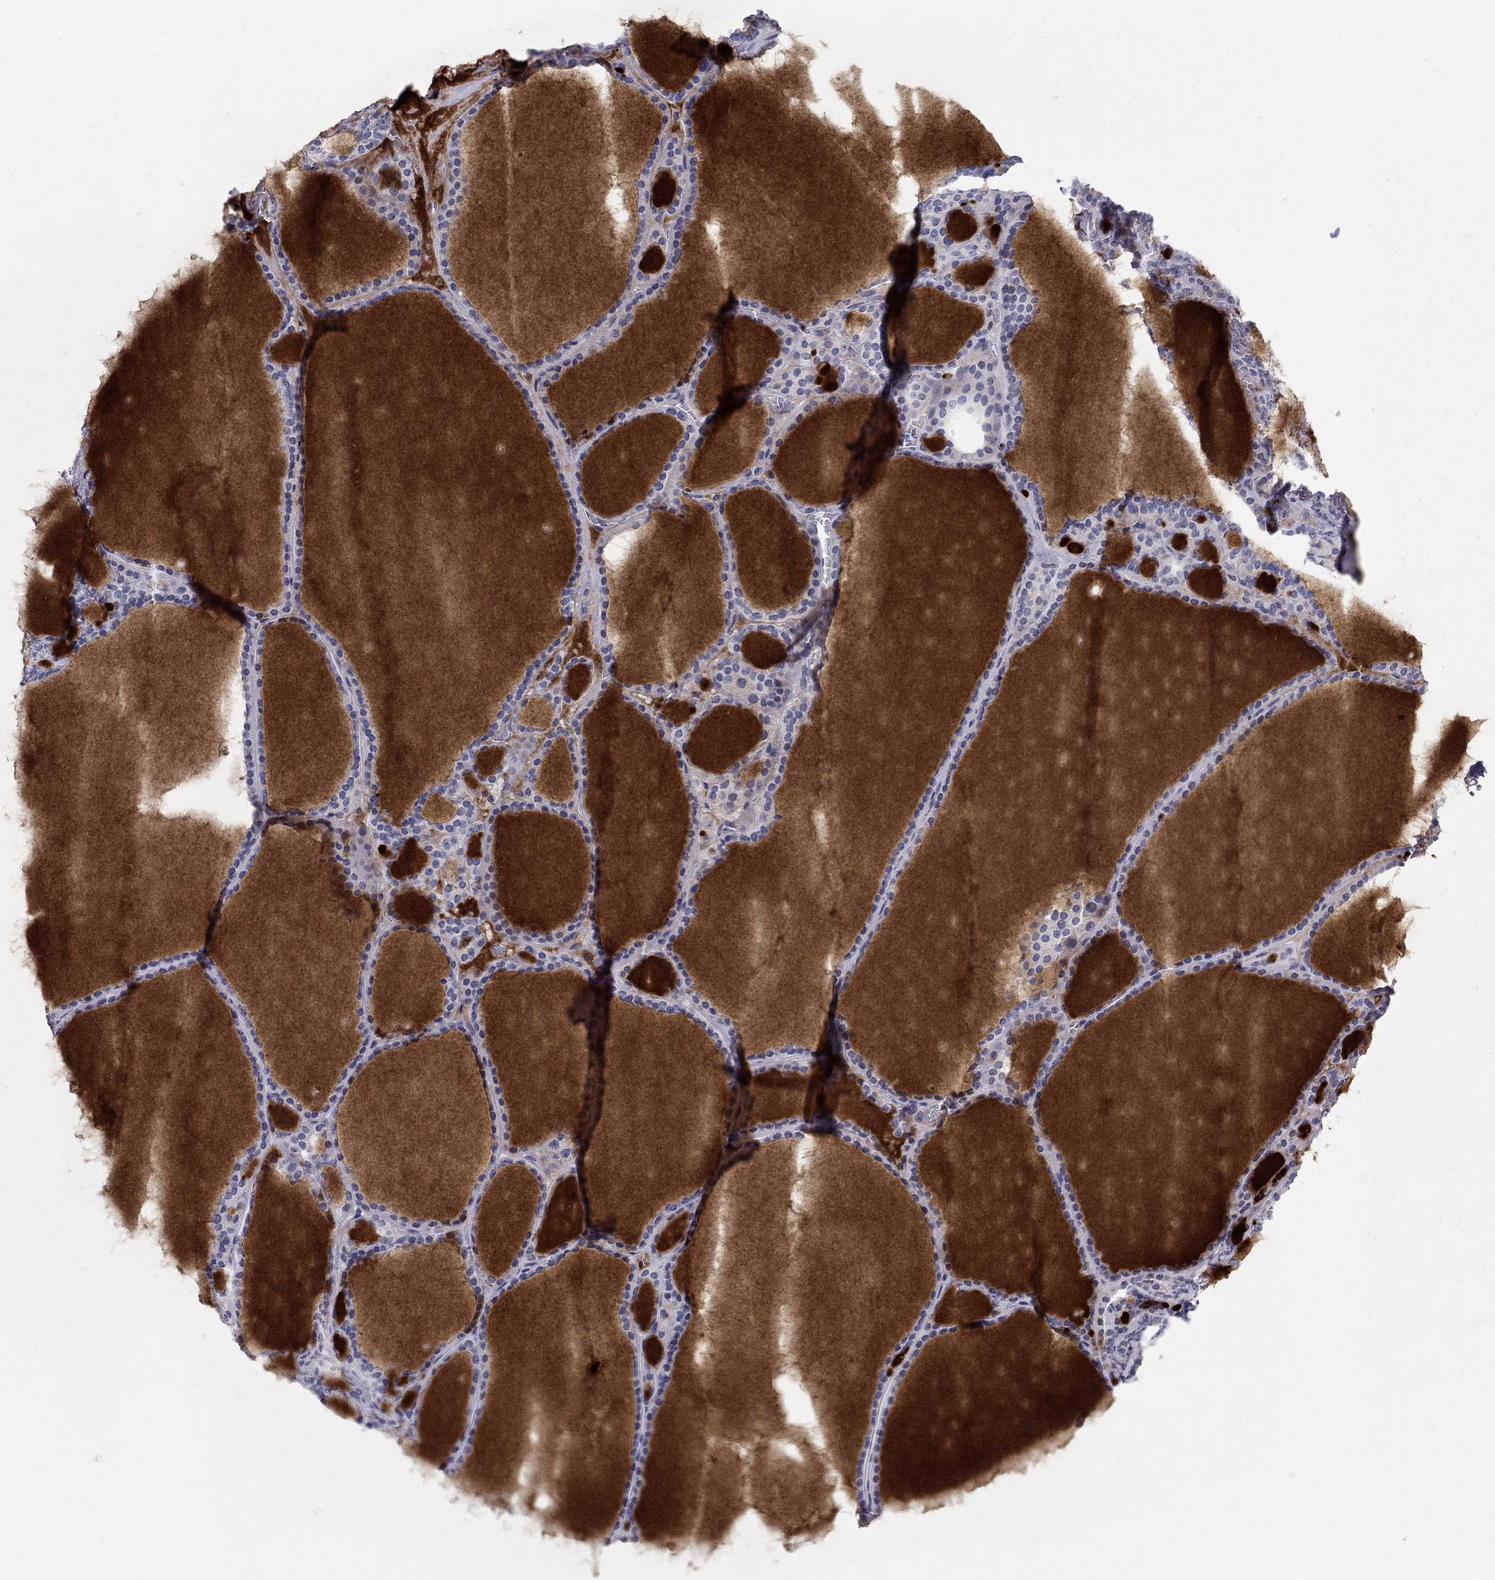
{"staining": {"intensity": "negative", "quantity": "none", "location": "none"}, "tissue": "thyroid gland", "cell_type": "Glandular cells", "image_type": "normal", "snomed": [{"axis": "morphology", "description": "Normal tissue, NOS"}, {"axis": "topography", "description": "Thyroid gland"}], "caption": "IHC of normal human thyroid gland shows no staining in glandular cells.", "gene": "TP53TG5", "patient": {"sex": "male", "age": 63}}